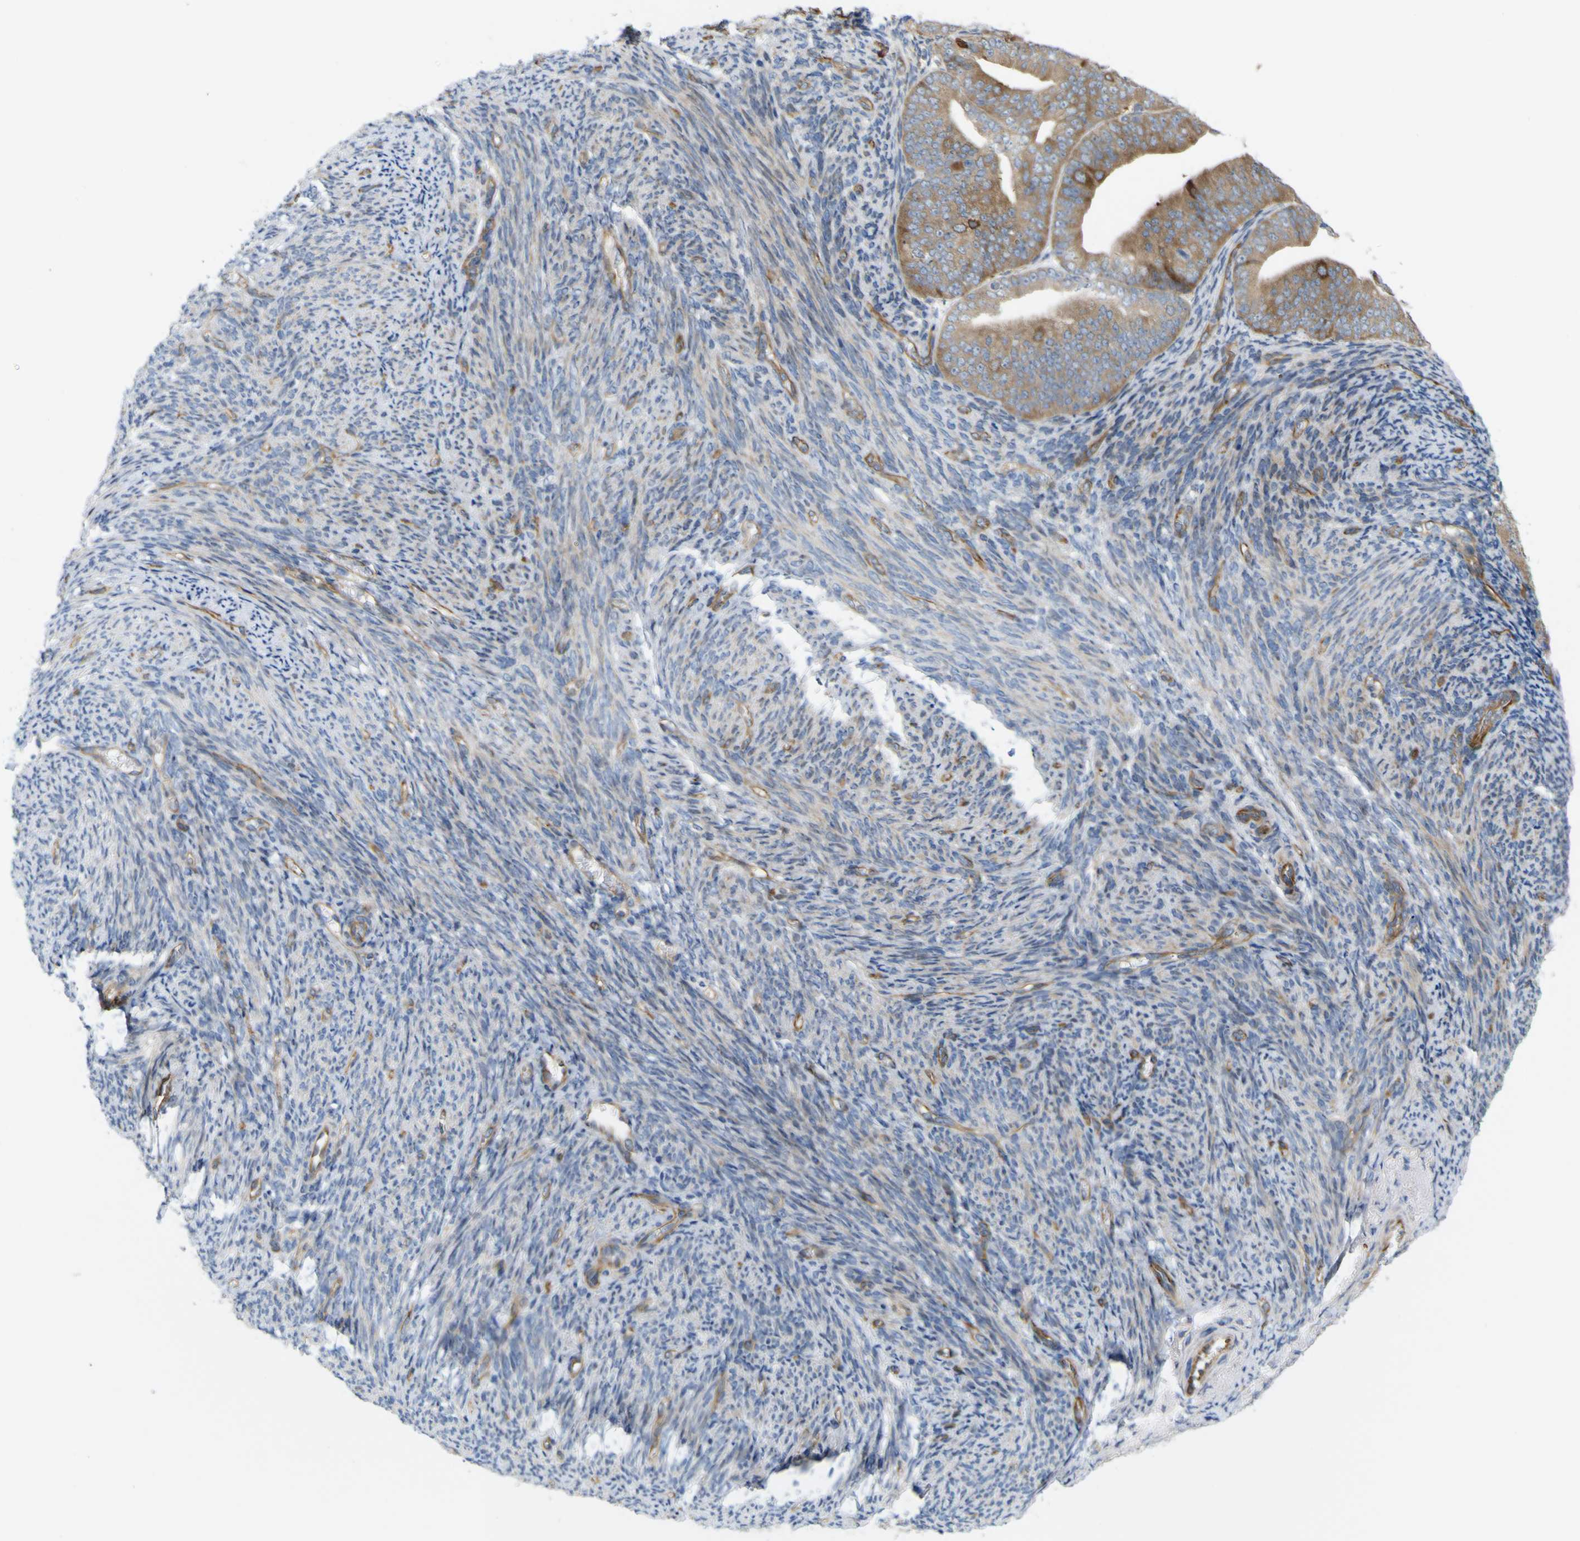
{"staining": {"intensity": "moderate", "quantity": ">75%", "location": "cytoplasmic/membranous"}, "tissue": "endometrial cancer", "cell_type": "Tumor cells", "image_type": "cancer", "snomed": [{"axis": "morphology", "description": "Adenocarcinoma, NOS"}, {"axis": "topography", "description": "Endometrium"}], "caption": "A brown stain labels moderate cytoplasmic/membranous expression of a protein in human endometrial cancer (adenocarcinoma) tumor cells.", "gene": "JPH1", "patient": {"sex": "female", "age": 63}}